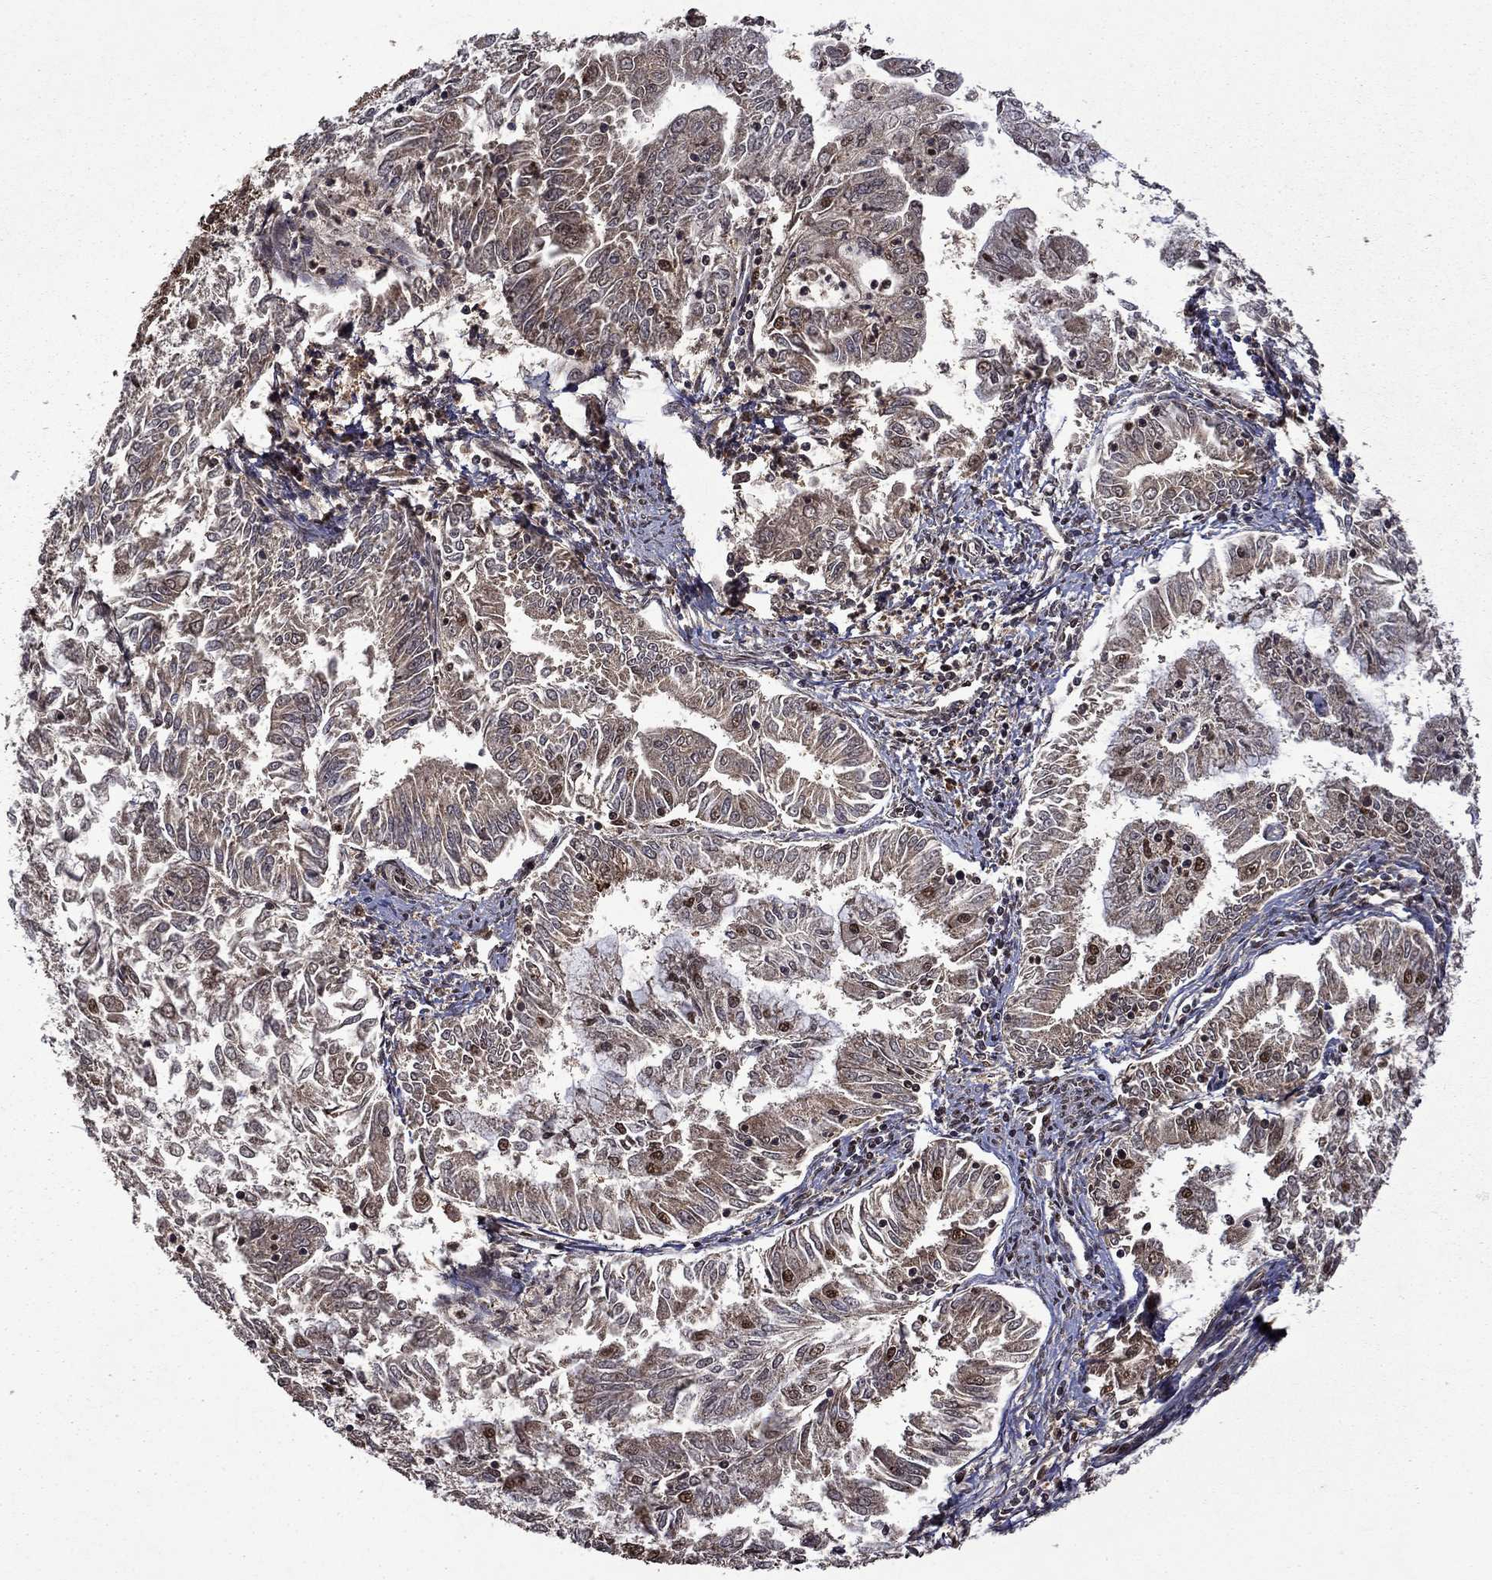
{"staining": {"intensity": "moderate", "quantity": "25%-75%", "location": "cytoplasmic/membranous,nuclear"}, "tissue": "endometrial cancer", "cell_type": "Tumor cells", "image_type": "cancer", "snomed": [{"axis": "morphology", "description": "Adenocarcinoma, NOS"}, {"axis": "topography", "description": "Endometrium"}], "caption": "Endometrial cancer (adenocarcinoma) stained with a brown dye shows moderate cytoplasmic/membranous and nuclear positive expression in approximately 25%-75% of tumor cells.", "gene": "ITM2B", "patient": {"sex": "female", "age": 56}}